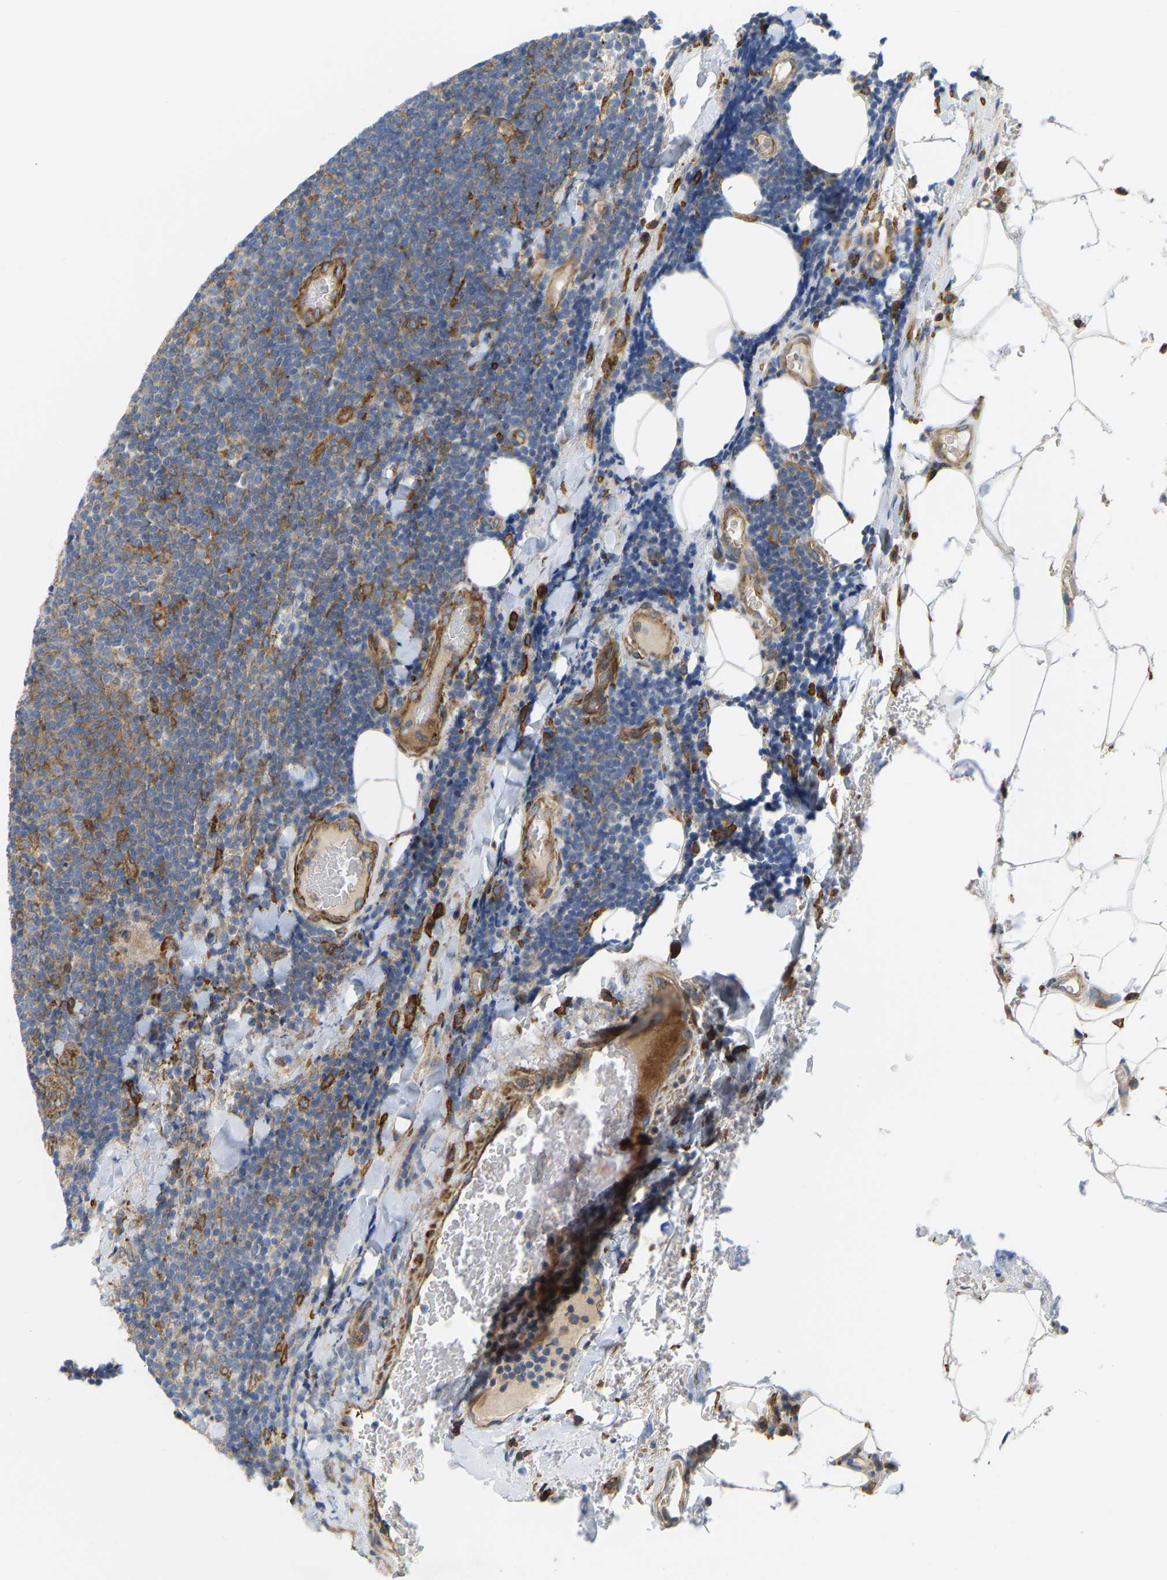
{"staining": {"intensity": "weak", "quantity": "25%-75%", "location": "cytoplasmic/membranous"}, "tissue": "lymphoma", "cell_type": "Tumor cells", "image_type": "cancer", "snomed": [{"axis": "morphology", "description": "Malignant lymphoma, non-Hodgkin's type, Low grade"}, {"axis": "topography", "description": "Lymph node"}], "caption": "Immunohistochemical staining of lymphoma displays weak cytoplasmic/membranous protein positivity in approximately 25%-75% of tumor cells. Nuclei are stained in blue.", "gene": "PICALM", "patient": {"sex": "male", "age": 66}}